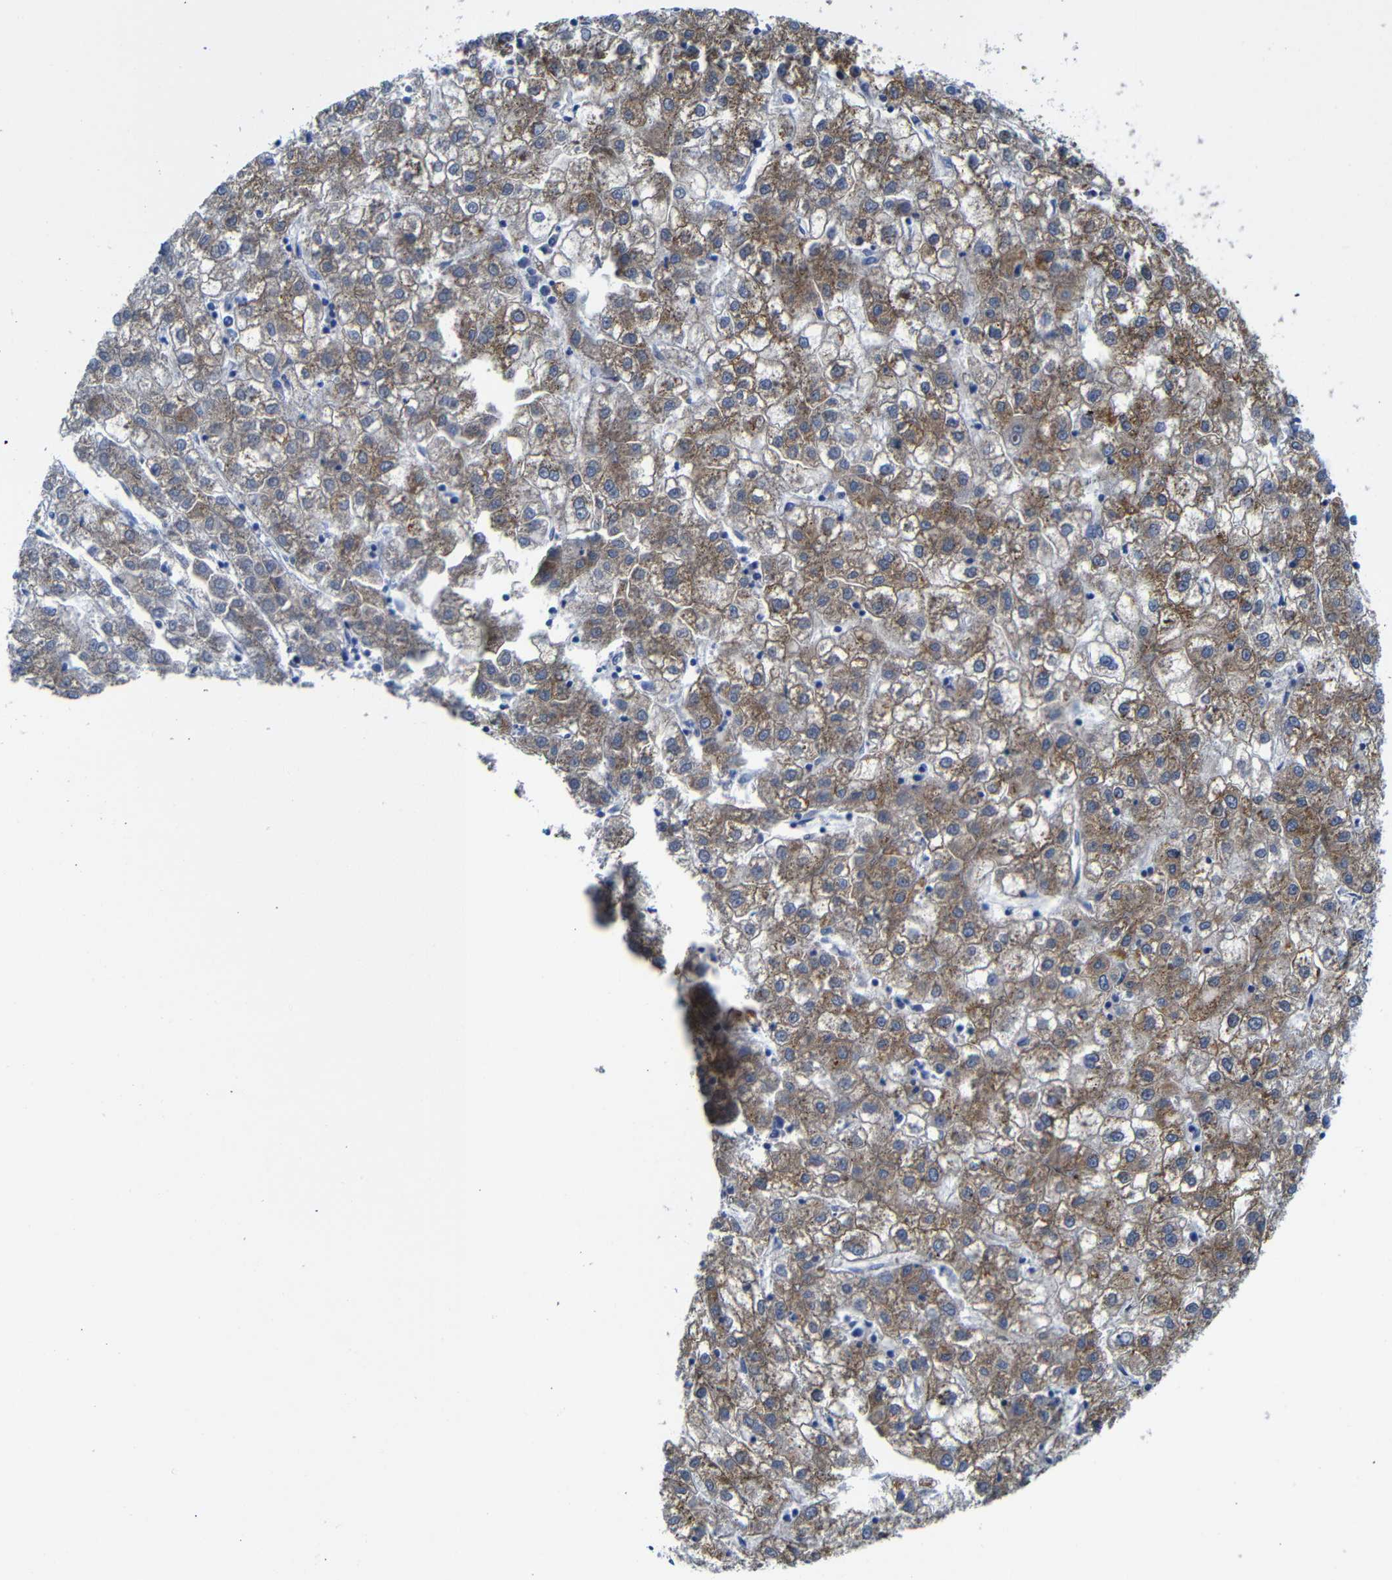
{"staining": {"intensity": "moderate", "quantity": ">75%", "location": "cytoplasmic/membranous"}, "tissue": "liver cancer", "cell_type": "Tumor cells", "image_type": "cancer", "snomed": [{"axis": "morphology", "description": "Carcinoma, Hepatocellular, NOS"}, {"axis": "topography", "description": "Liver"}], "caption": "Liver cancer stained with DAB (3,3'-diaminobenzidine) IHC demonstrates medium levels of moderate cytoplasmic/membranous expression in about >75% of tumor cells.", "gene": "DDRGK1", "patient": {"sex": "male", "age": 72}}